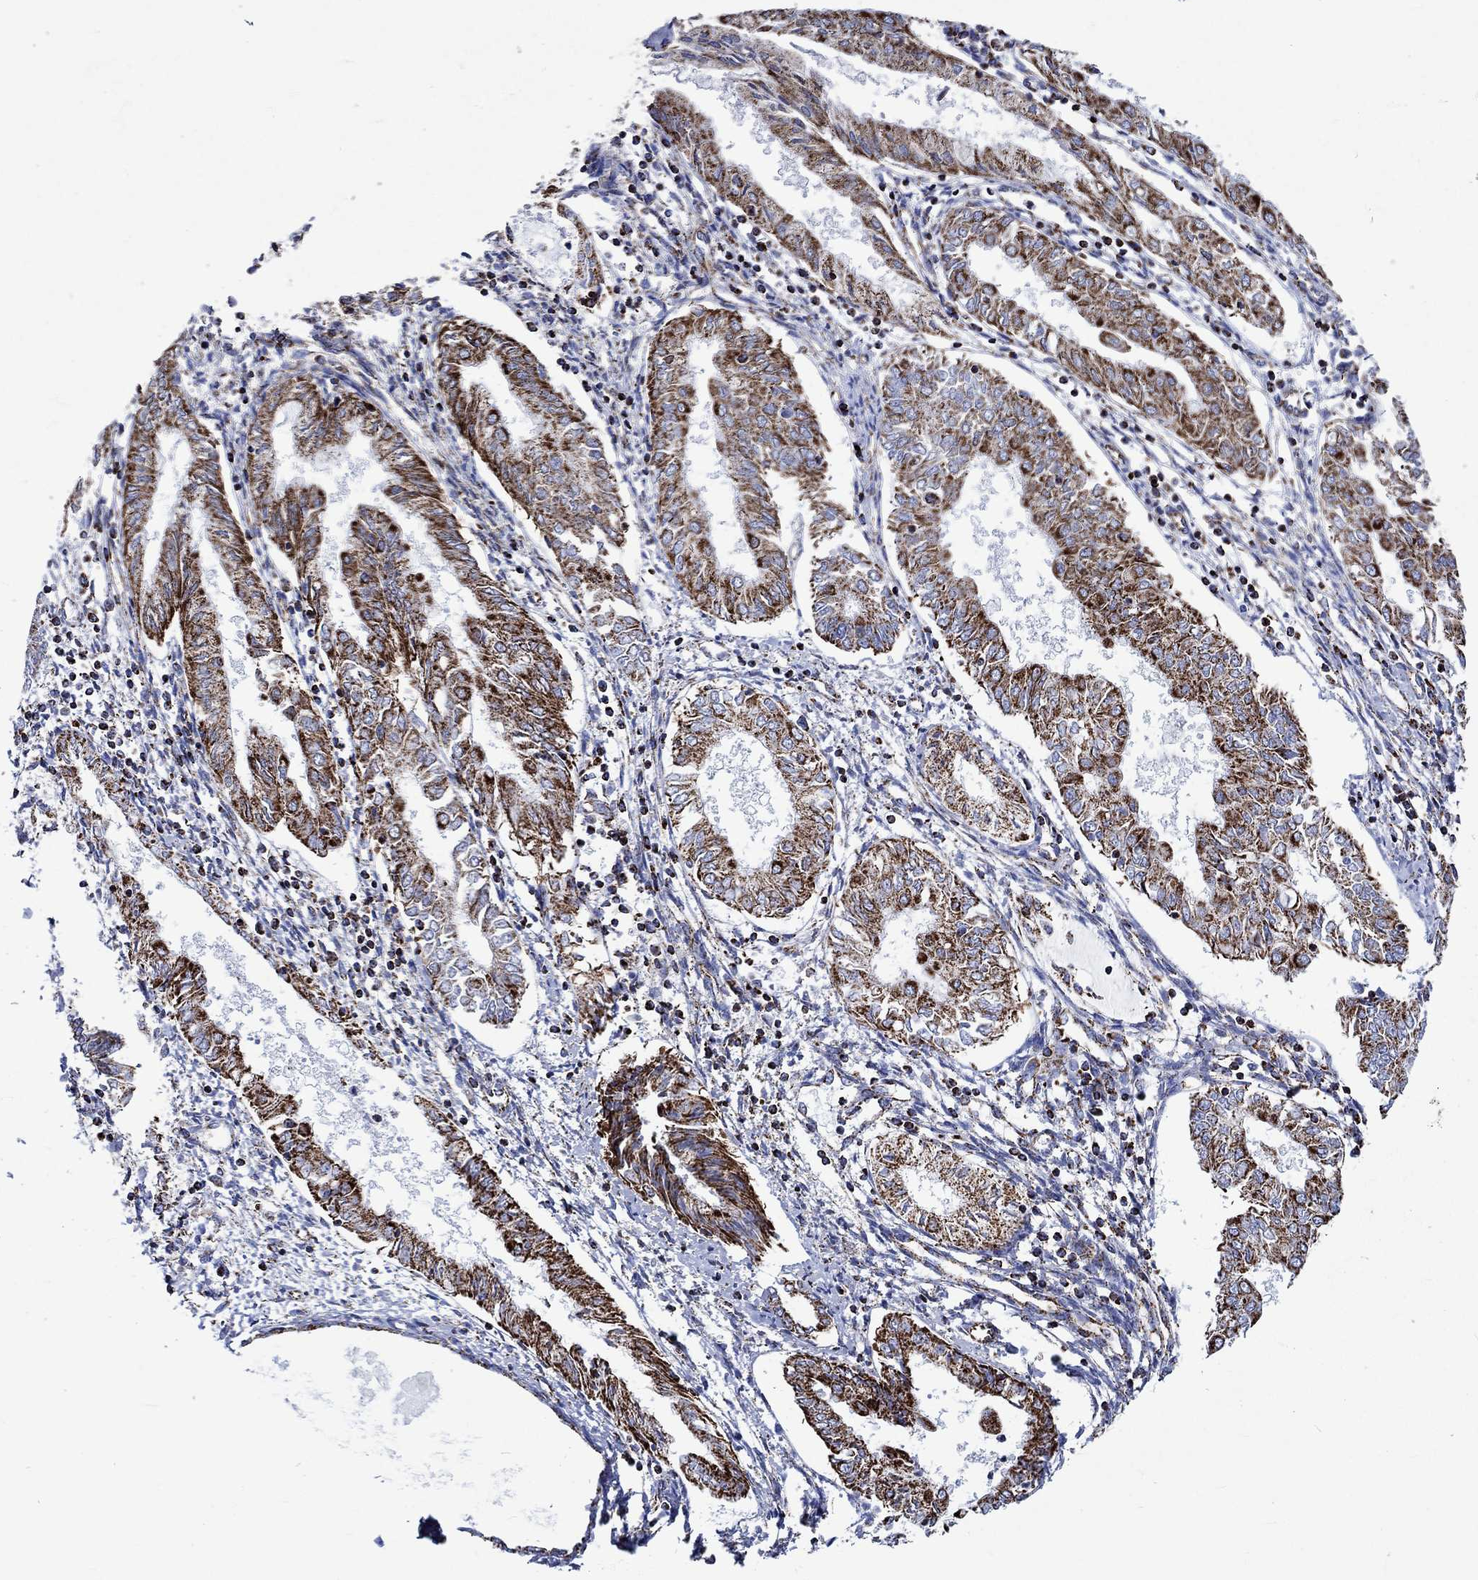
{"staining": {"intensity": "strong", "quantity": ">75%", "location": "cytoplasmic/membranous"}, "tissue": "endometrial cancer", "cell_type": "Tumor cells", "image_type": "cancer", "snomed": [{"axis": "morphology", "description": "Adenocarcinoma, NOS"}, {"axis": "topography", "description": "Endometrium"}], "caption": "DAB immunohistochemical staining of human endometrial cancer (adenocarcinoma) exhibits strong cytoplasmic/membranous protein expression in approximately >75% of tumor cells.", "gene": "RCE1", "patient": {"sex": "female", "age": 68}}